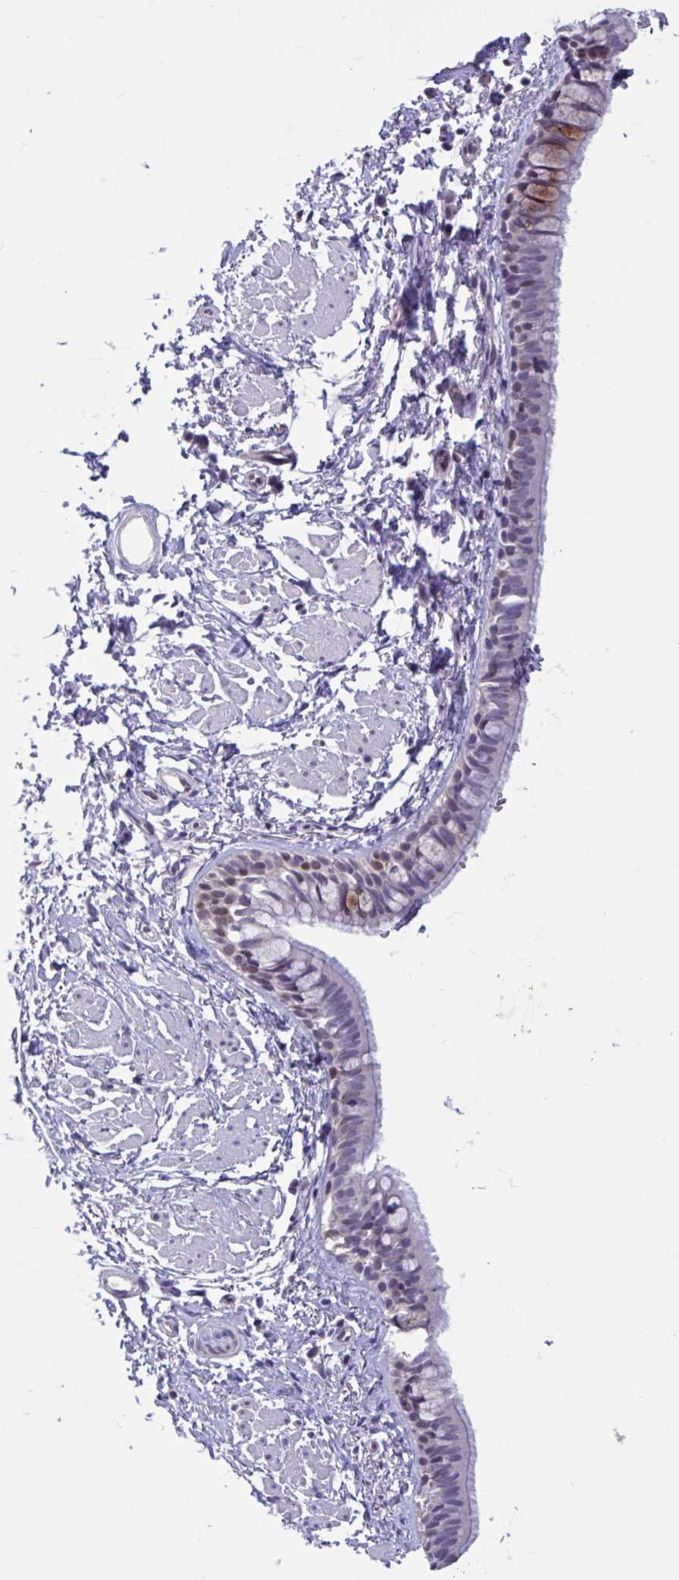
{"staining": {"intensity": "moderate", "quantity": "25%-75%", "location": "cytoplasmic/membranous,nuclear"}, "tissue": "bronchus", "cell_type": "Respiratory epithelial cells", "image_type": "normal", "snomed": [{"axis": "morphology", "description": "Normal tissue, NOS"}, {"axis": "topography", "description": "Lymph node"}, {"axis": "topography", "description": "Cartilage tissue"}, {"axis": "topography", "description": "Bronchus"}], "caption": "Immunohistochemical staining of unremarkable human bronchus reveals medium levels of moderate cytoplasmic/membranous,nuclear expression in approximately 25%-75% of respiratory epithelial cells. The staining is performed using DAB brown chromogen to label protein expression. The nuclei are counter-stained blue using hematoxylin.", "gene": "RBL1", "patient": {"sex": "female", "age": 70}}